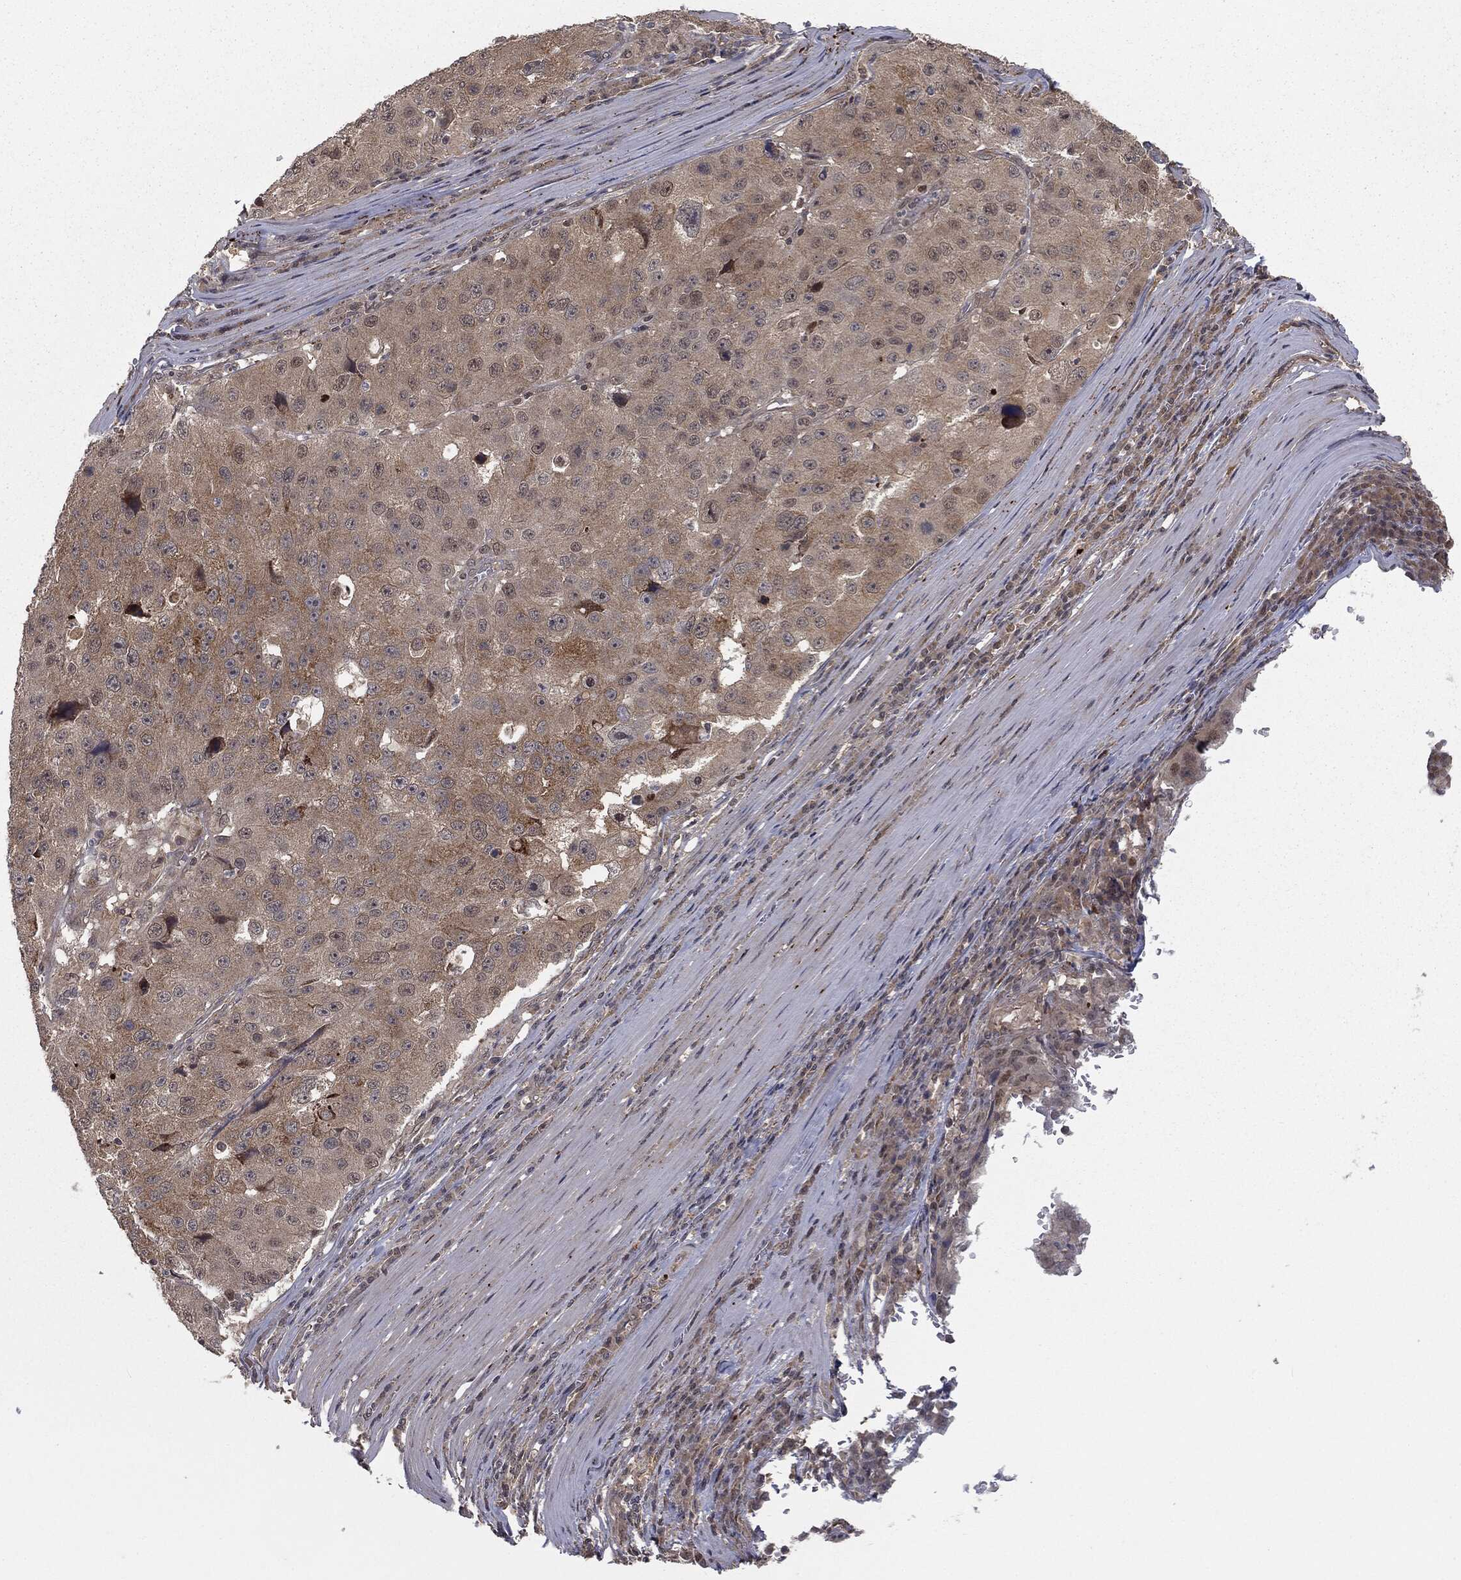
{"staining": {"intensity": "weak", "quantity": "25%-75%", "location": "cytoplasmic/membranous"}, "tissue": "stomach cancer", "cell_type": "Tumor cells", "image_type": "cancer", "snomed": [{"axis": "morphology", "description": "Adenocarcinoma, NOS"}, {"axis": "topography", "description": "Stomach"}], "caption": "Immunohistochemistry (IHC) histopathology image of human stomach adenocarcinoma stained for a protein (brown), which demonstrates low levels of weak cytoplasmic/membranous staining in approximately 25%-75% of tumor cells.", "gene": "FBXO7", "patient": {"sex": "male", "age": 71}}